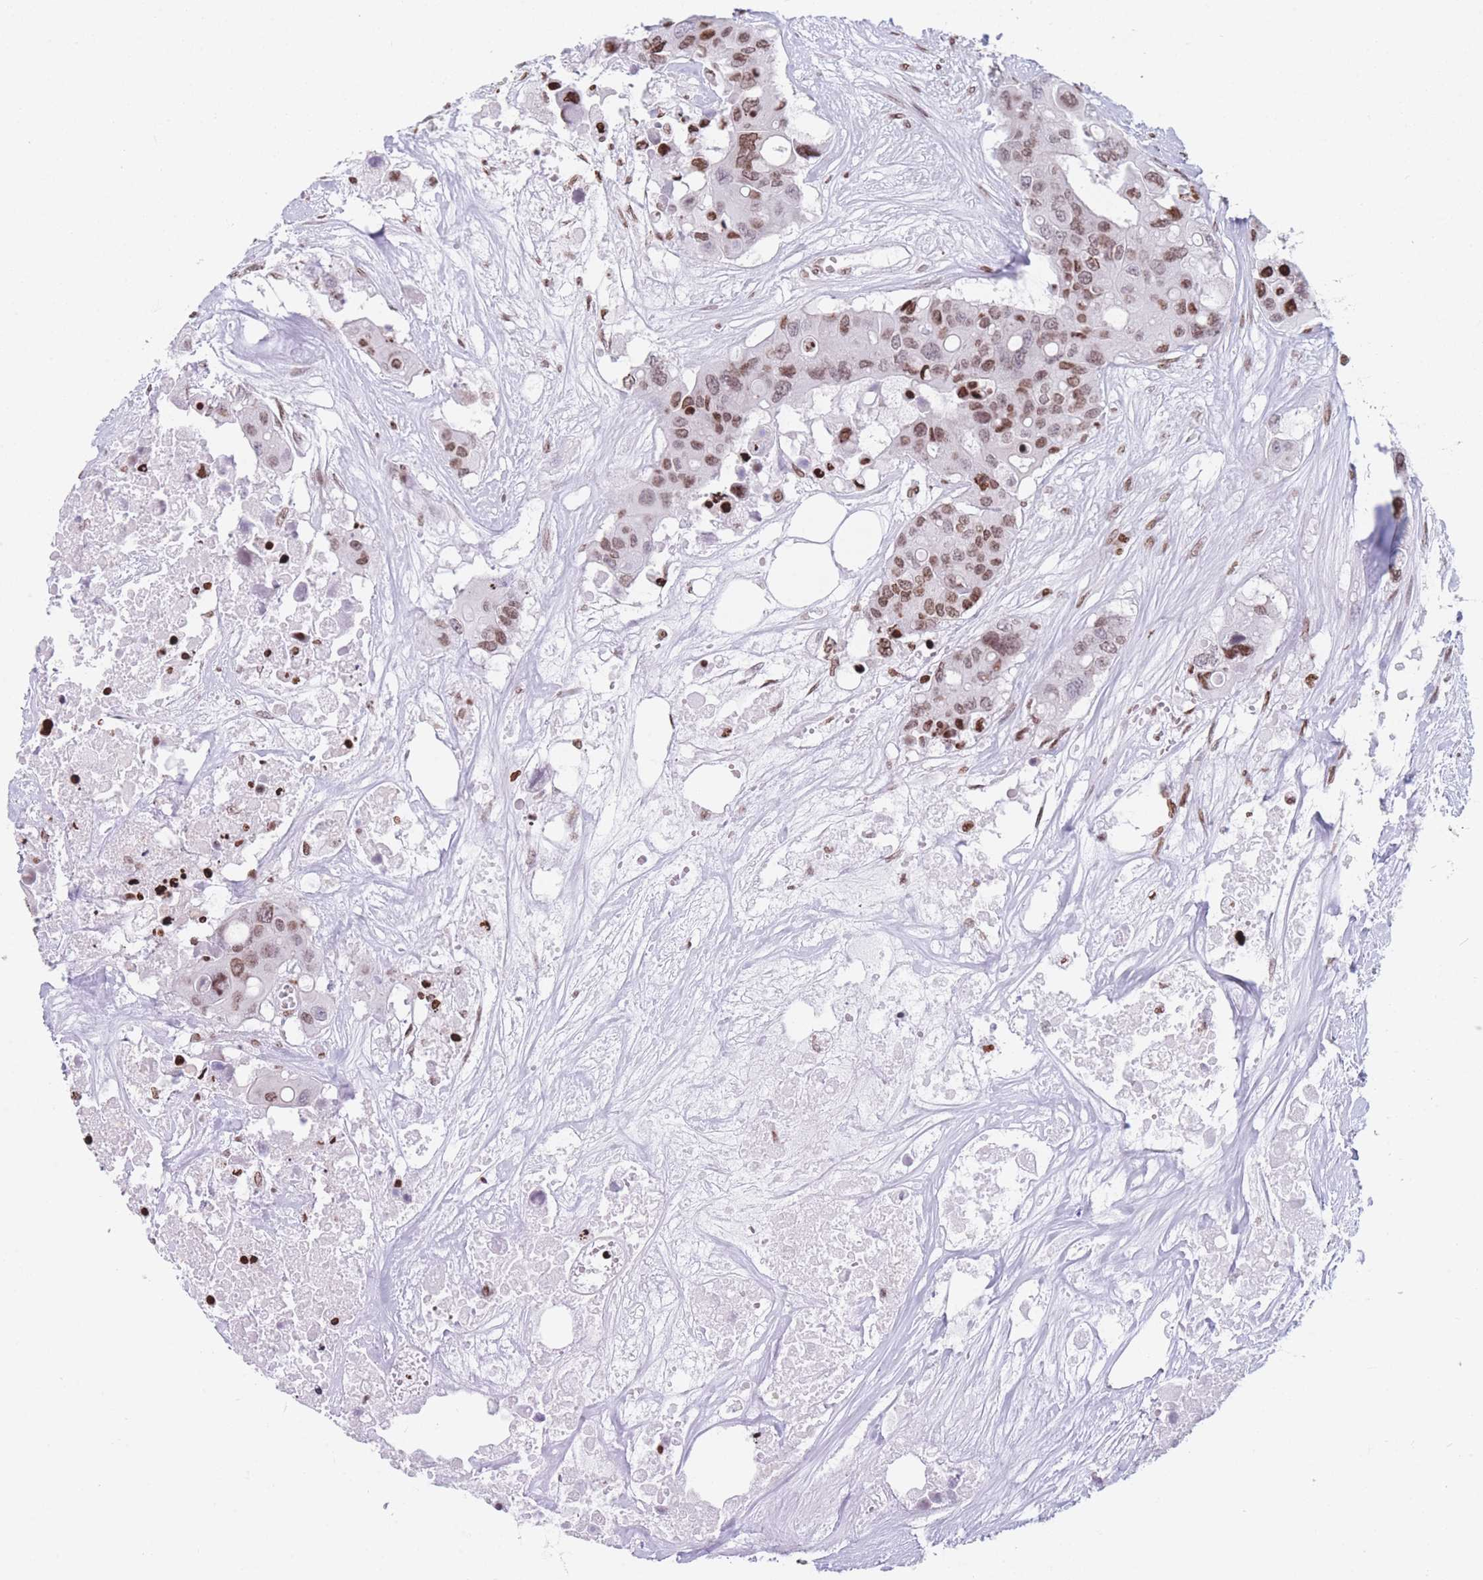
{"staining": {"intensity": "moderate", "quantity": ">75%", "location": "nuclear"}, "tissue": "colorectal cancer", "cell_type": "Tumor cells", "image_type": "cancer", "snomed": [{"axis": "morphology", "description": "Adenocarcinoma, NOS"}, {"axis": "topography", "description": "Colon"}], "caption": "Protein expression analysis of colorectal cancer (adenocarcinoma) reveals moderate nuclear staining in approximately >75% of tumor cells.", "gene": "AK9", "patient": {"sex": "male", "age": 77}}